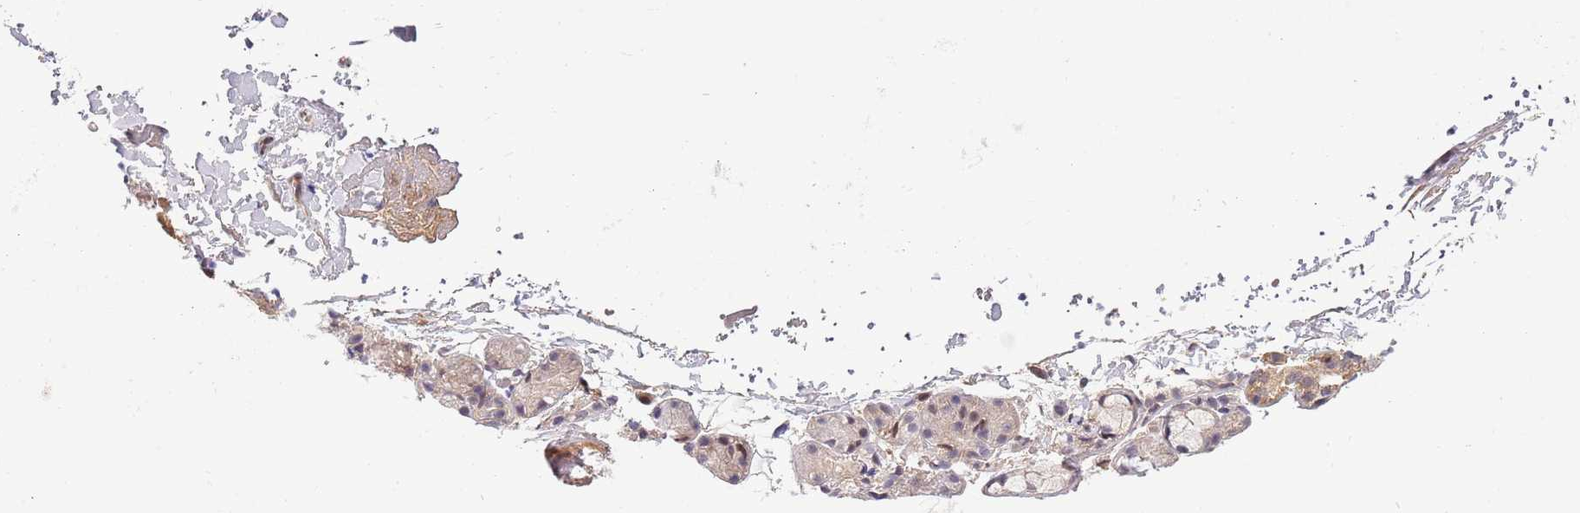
{"staining": {"intensity": "moderate", "quantity": "<25%", "location": "cytoplasmic/membranous,nuclear"}, "tissue": "salivary gland", "cell_type": "Glandular cells", "image_type": "normal", "snomed": [{"axis": "morphology", "description": "Normal tissue, NOS"}, {"axis": "topography", "description": "Salivary gland"}], "caption": "A brown stain highlights moderate cytoplasmic/membranous,nuclear staining of a protein in glandular cells of normal human salivary gland. The protein of interest is stained brown, and the nuclei are stained in blue (DAB (3,3'-diaminobenzidine) IHC with brightfield microscopy, high magnification).", "gene": "TBX10", "patient": {"sex": "male", "age": 63}}